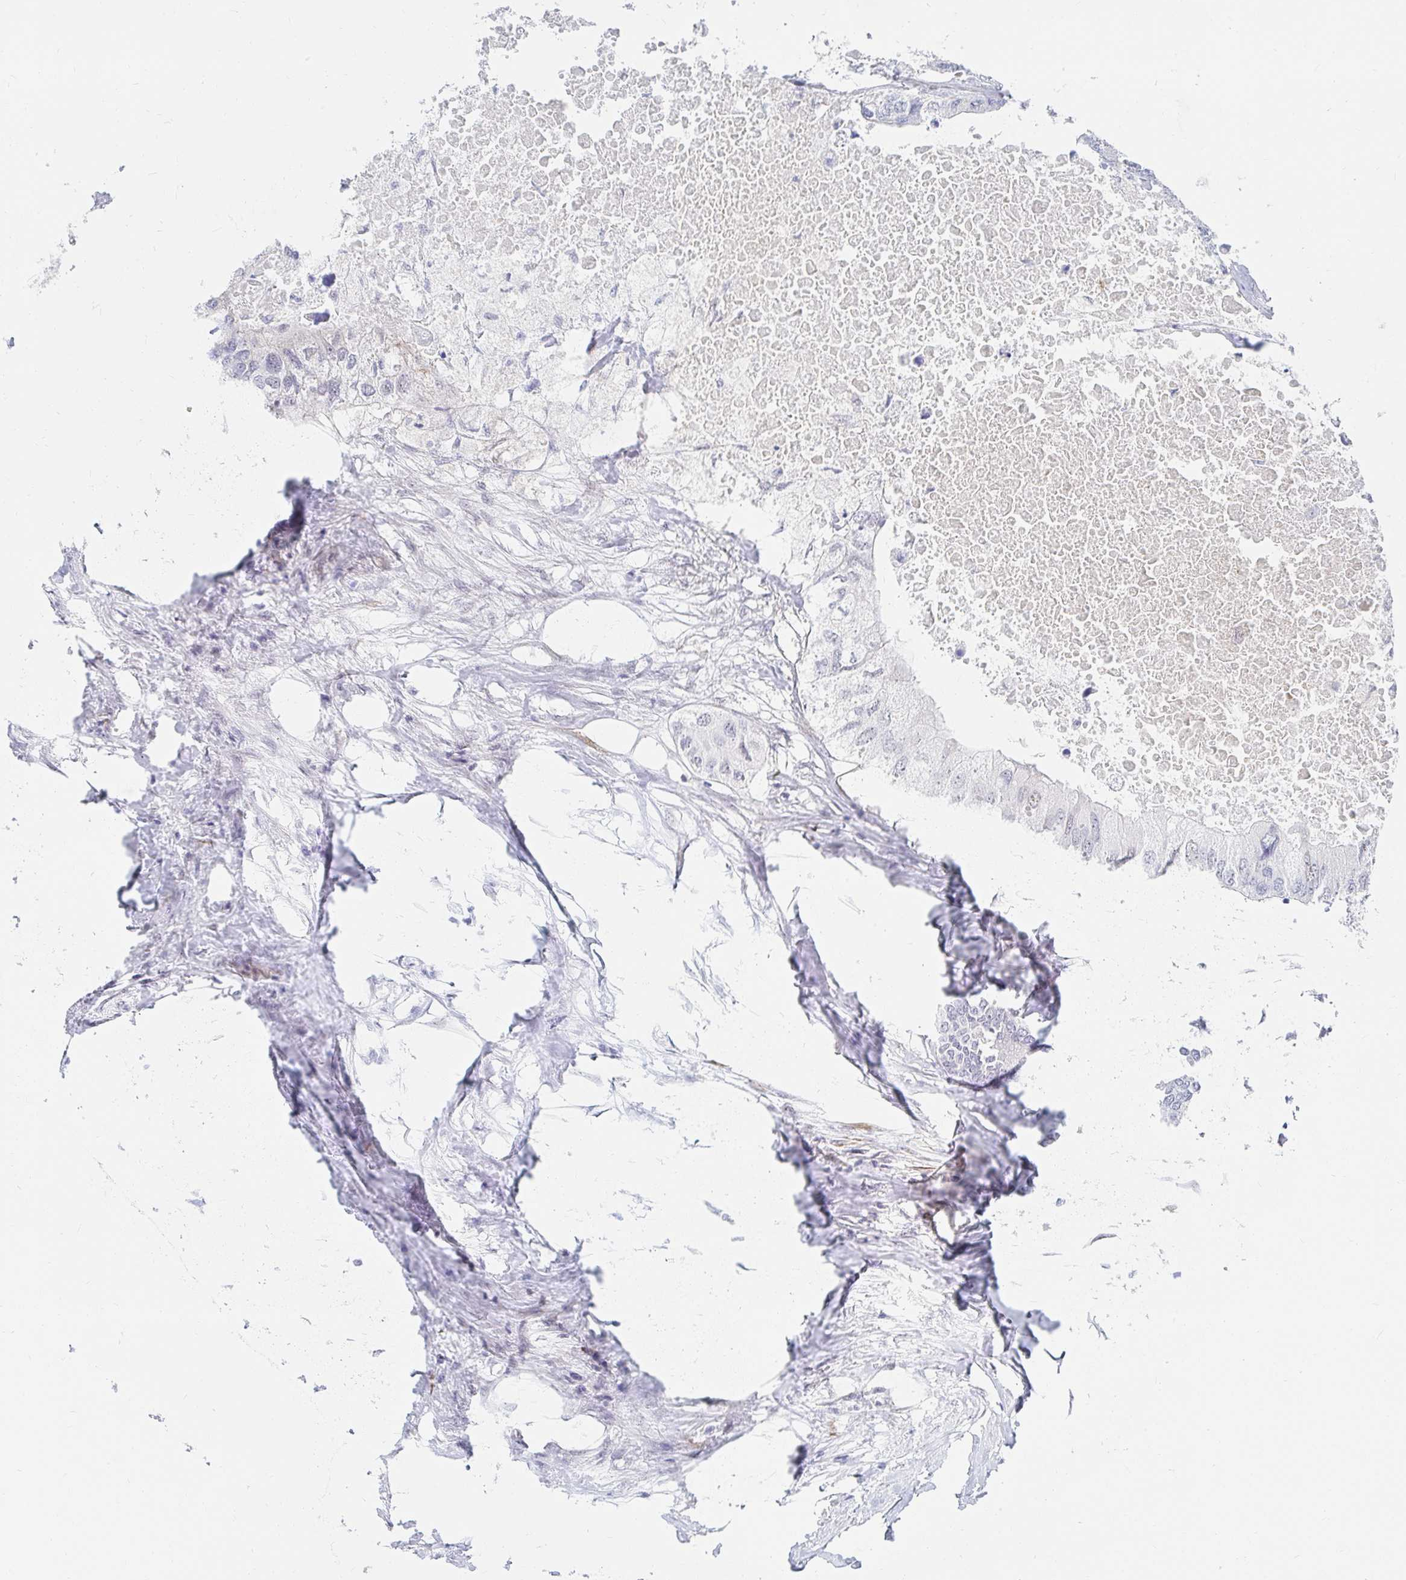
{"staining": {"intensity": "negative", "quantity": "none", "location": "none"}, "tissue": "colorectal cancer", "cell_type": "Tumor cells", "image_type": "cancer", "snomed": [{"axis": "morphology", "description": "Adenocarcinoma, NOS"}, {"axis": "topography", "description": "Colon"}], "caption": "Immunohistochemical staining of colorectal cancer reveals no significant staining in tumor cells. (DAB (3,3'-diaminobenzidine) IHC with hematoxylin counter stain).", "gene": "COL28A1", "patient": {"sex": "male", "age": 71}}